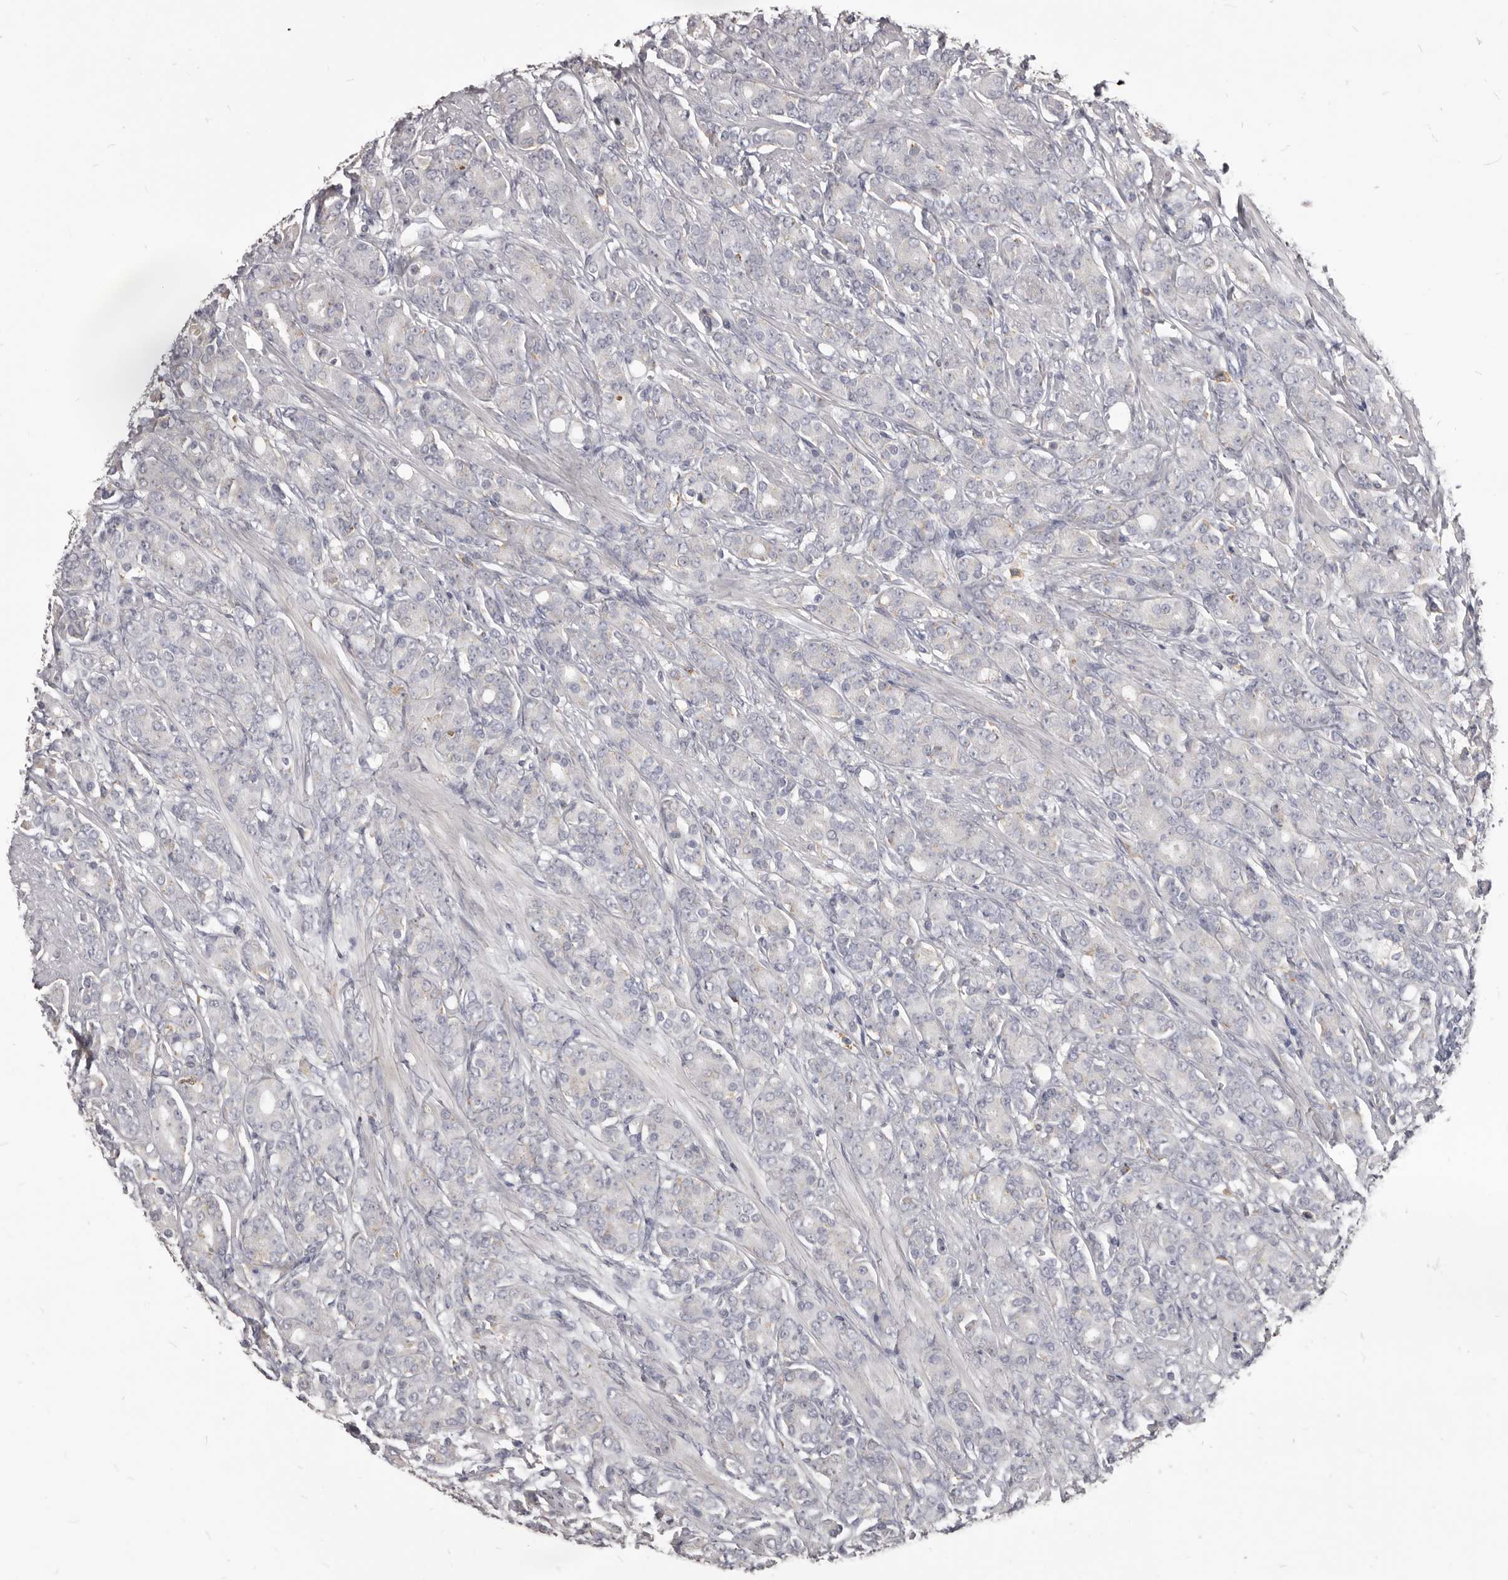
{"staining": {"intensity": "negative", "quantity": "none", "location": "none"}, "tissue": "prostate cancer", "cell_type": "Tumor cells", "image_type": "cancer", "snomed": [{"axis": "morphology", "description": "Adenocarcinoma, High grade"}, {"axis": "topography", "description": "Prostate"}], "caption": "Prostate cancer (high-grade adenocarcinoma) stained for a protein using immunohistochemistry (IHC) demonstrates no staining tumor cells.", "gene": "PI4K2A", "patient": {"sex": "male", "age": 62}}